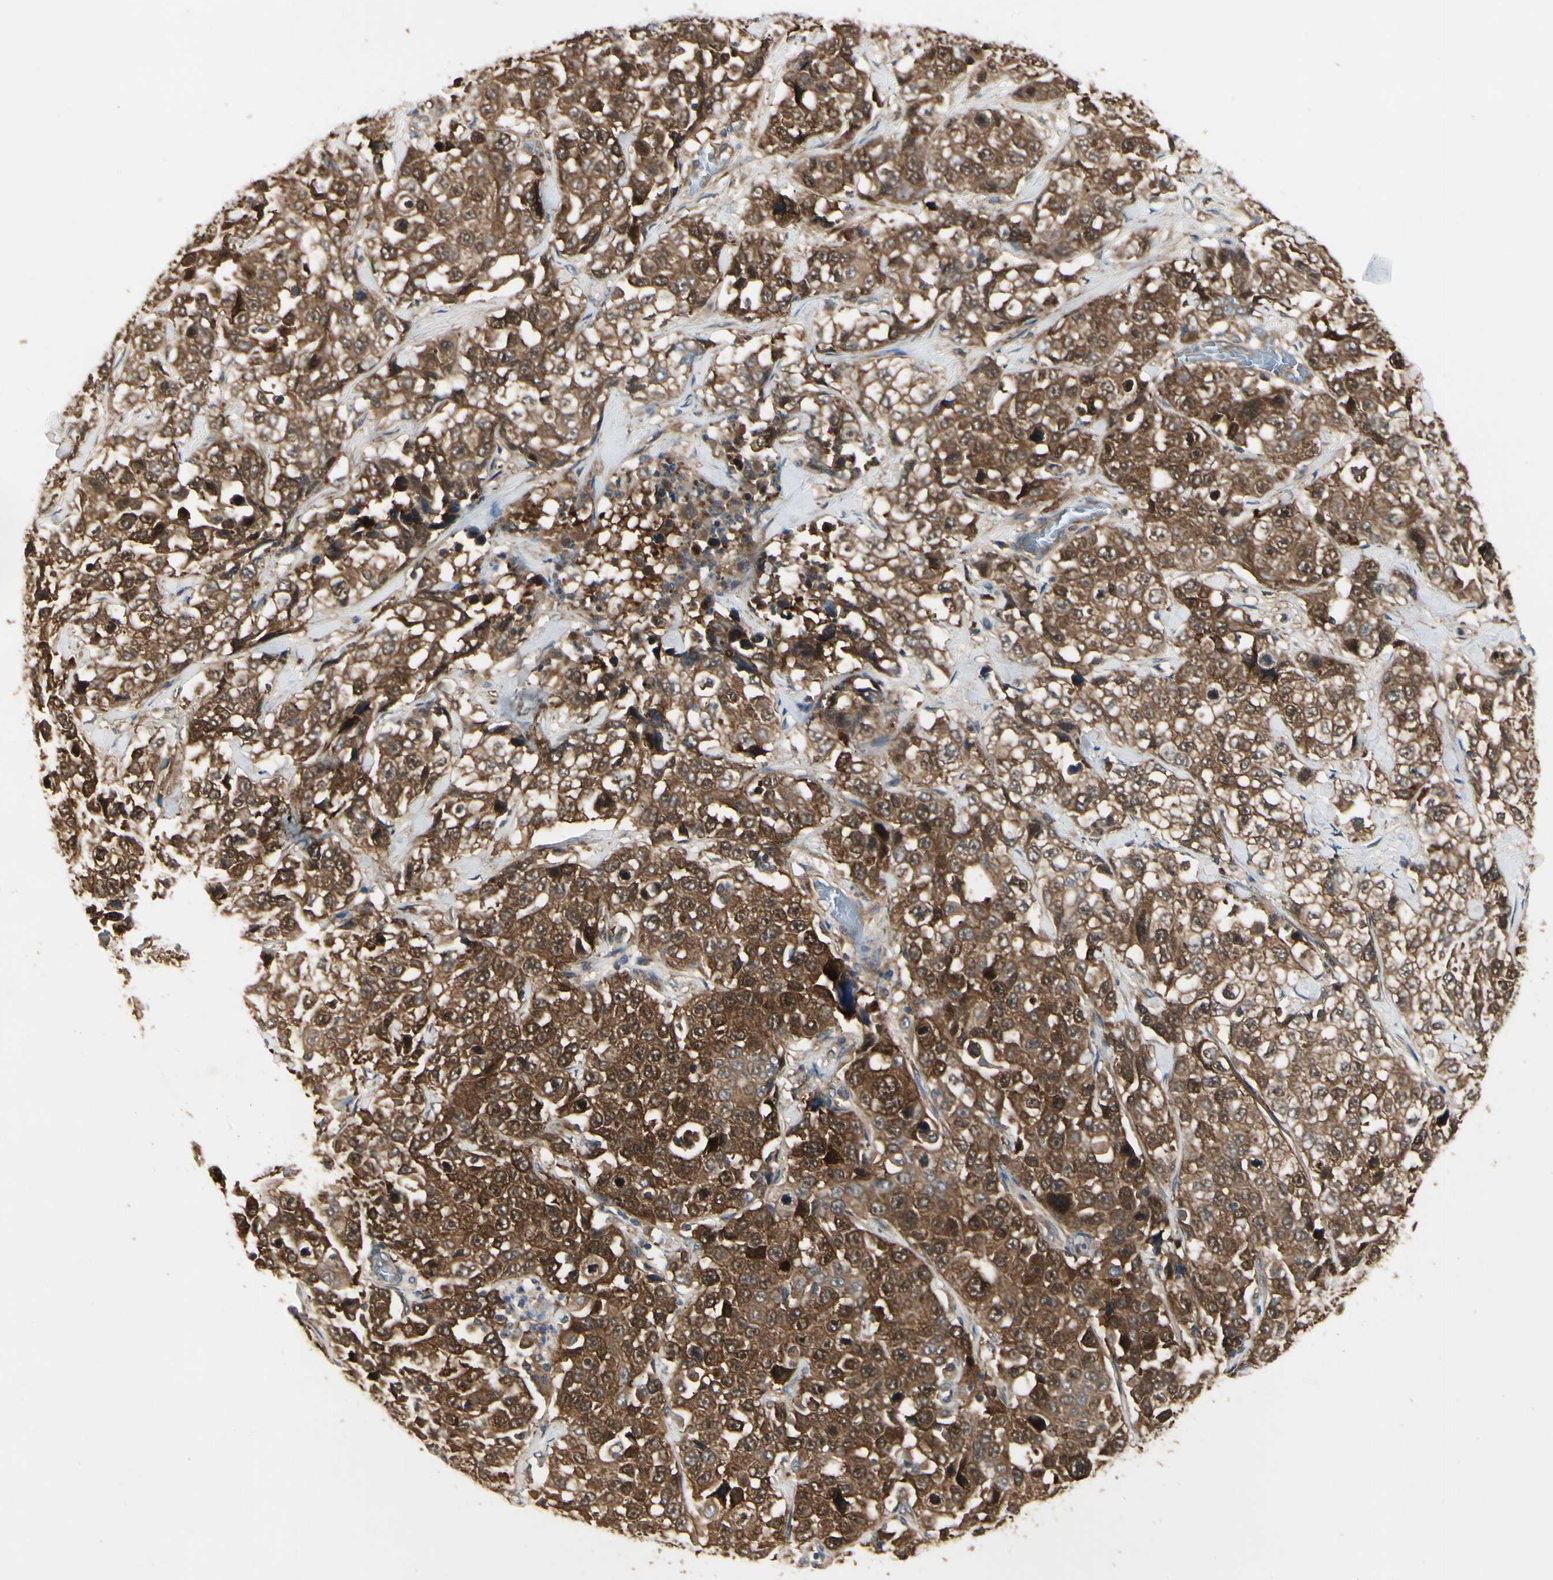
{"staining": {"intensity": "strong", "quantity": ">75%", "location": "cytoplasmic/membranous,nuclear"}, "tissue": "stomach cancer", "cell_type": "Tumor cells", "image_type": "cancer", "snomed": [{"axis": "morphology", "description": "Normal tissue, NOS"}, {"axis": "morphology", "description": "Adenocarcinoma, NOS"}, {"axis": "topography", "description": "Stomach"}], "caption": "The immunohistochemical stain highlights strong cytoplasmic/membranous and nuclear expression in tumor cells of stomach adenocarcinoma tissue. (DAB = brown stain, brightfield microscopy at high magnification).", "gene": "NME1-NME2", "patient": {"sex": "male", "age": 48}}